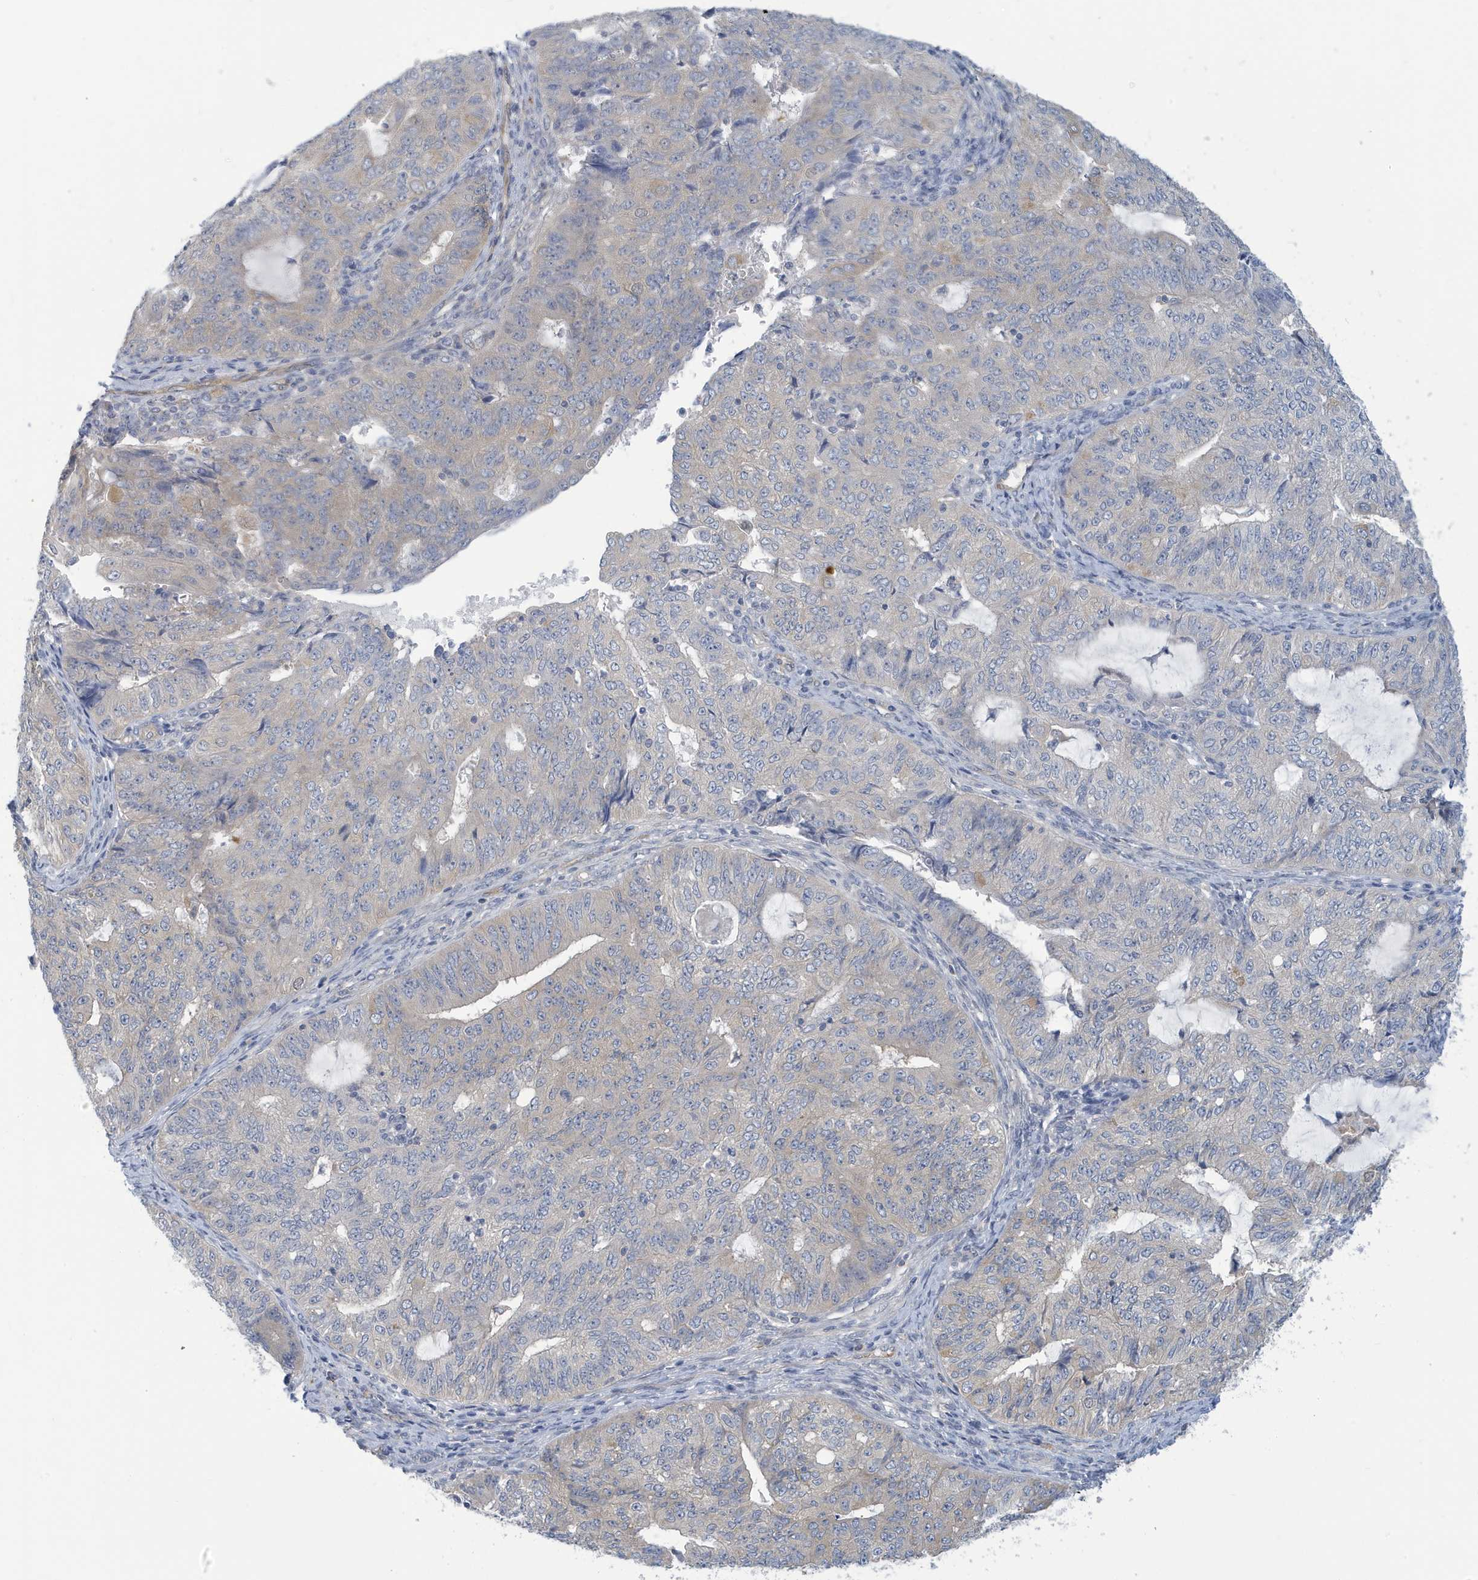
{"staining": {"intensity": "negative", "quantity": "none", "location": "none"}, "tissue": "endometrial cancer", "cell_type": "Tumor cells", "image_type": "cancer", "snomed": [{"axis": "morphology", "description": "Adenocarcinoma, NOS"}, {"axis": "topography", "description": "Endometrium"}], "caption": "IHC of adenocarcinoma (endometrial) displays no positivity in tumor cells.", "gene": "VTA1", "patient": {"sex": "female", "age": 32}}